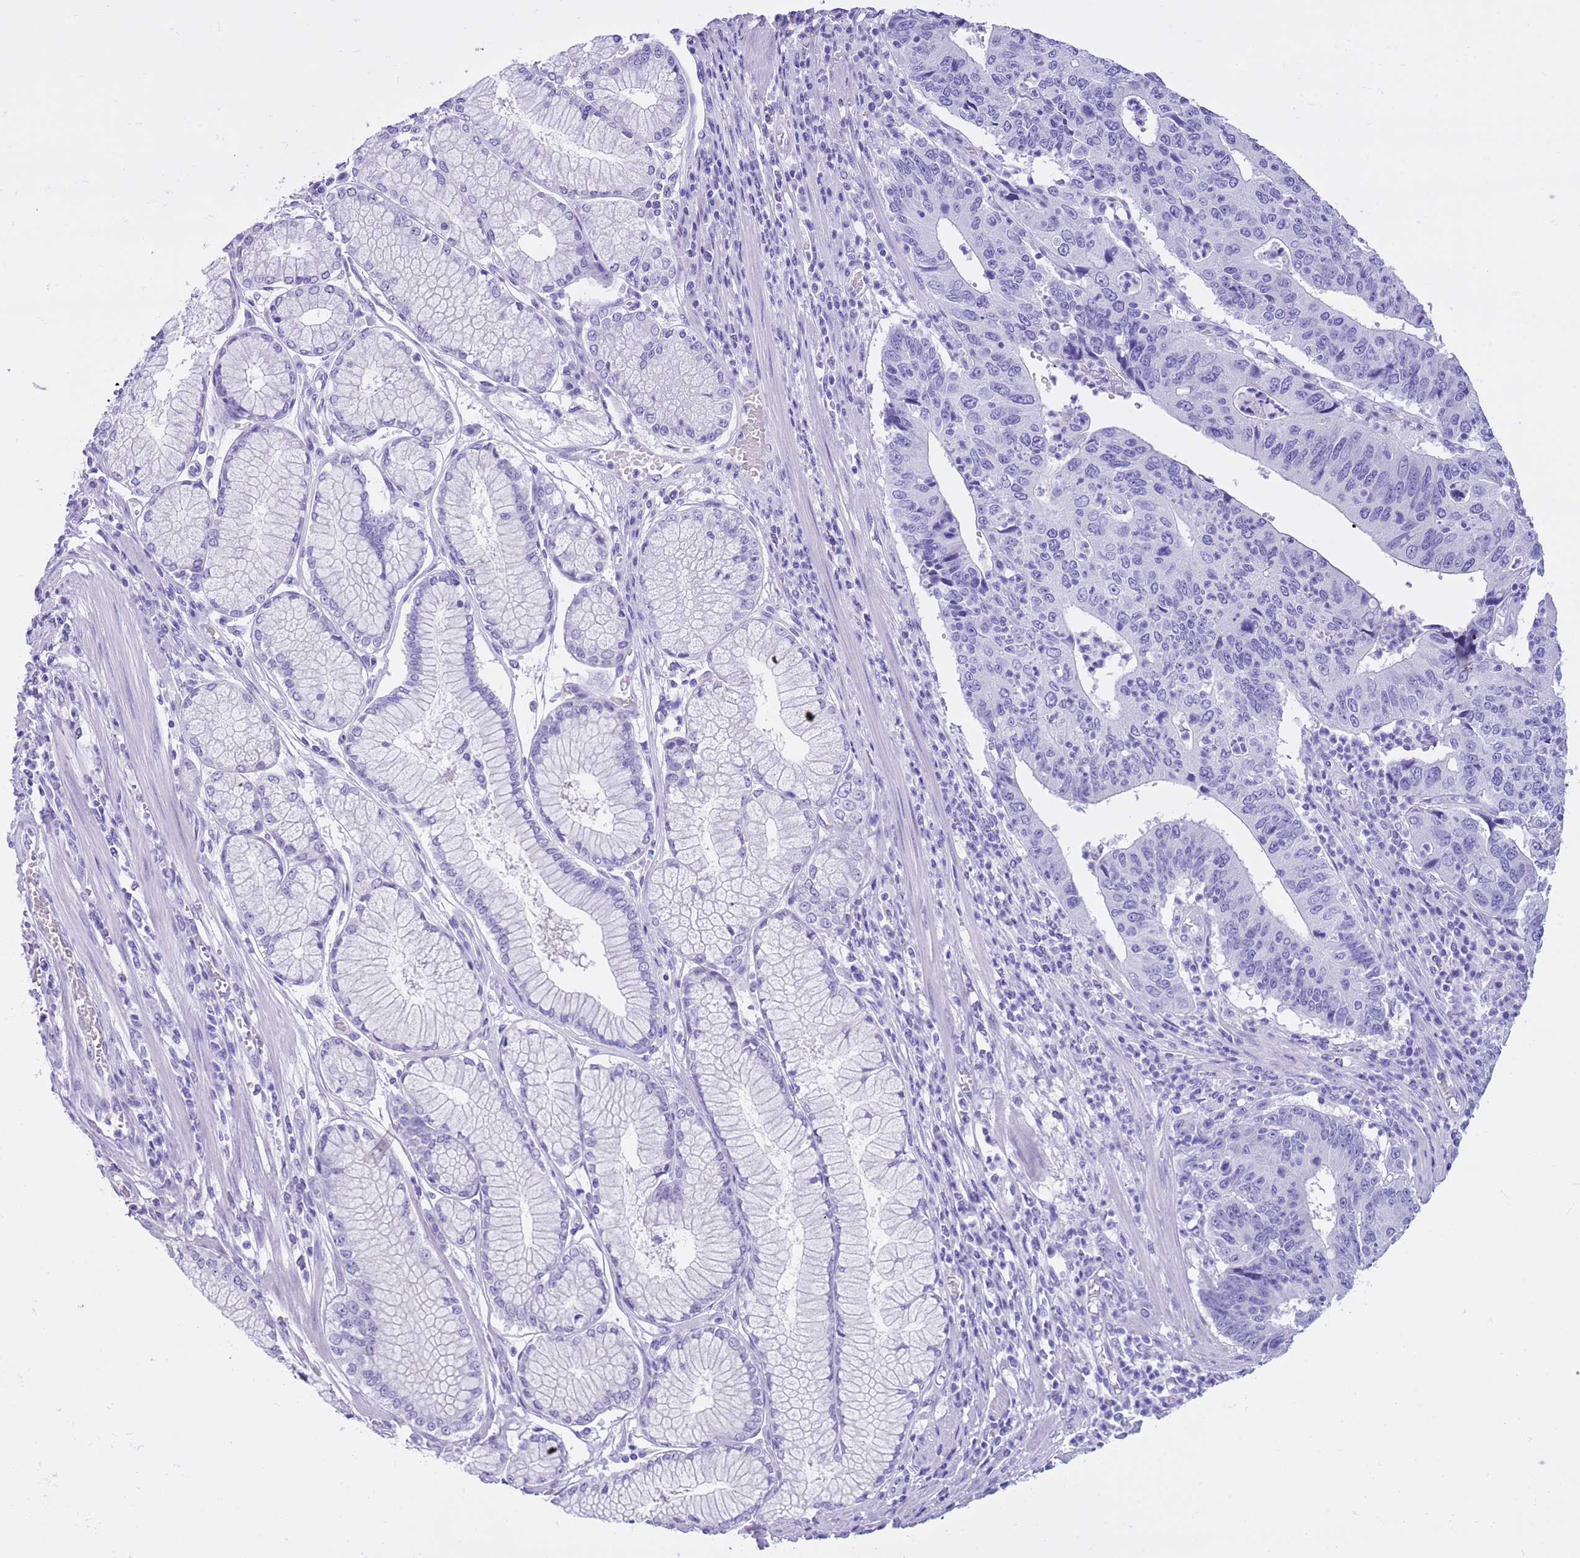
{"staining": {"intensity": "negative", "quantity": "none", "location": "none"}, "tissue": "stomach cancer", "cell_type": "Tumor cells", "image_type": "cancer", "snomed": [{"axis": "morphology", "description": "Adenocarcinoma, NOS"}, {"axis": "topography", "description": "Stomach"}], "caption": "The histopathology image demonstrates no significant positivity in tumor cells of stomach cancer.", "gene": "TMEM185B", "patient": {"sex": "male", "age": 59}}